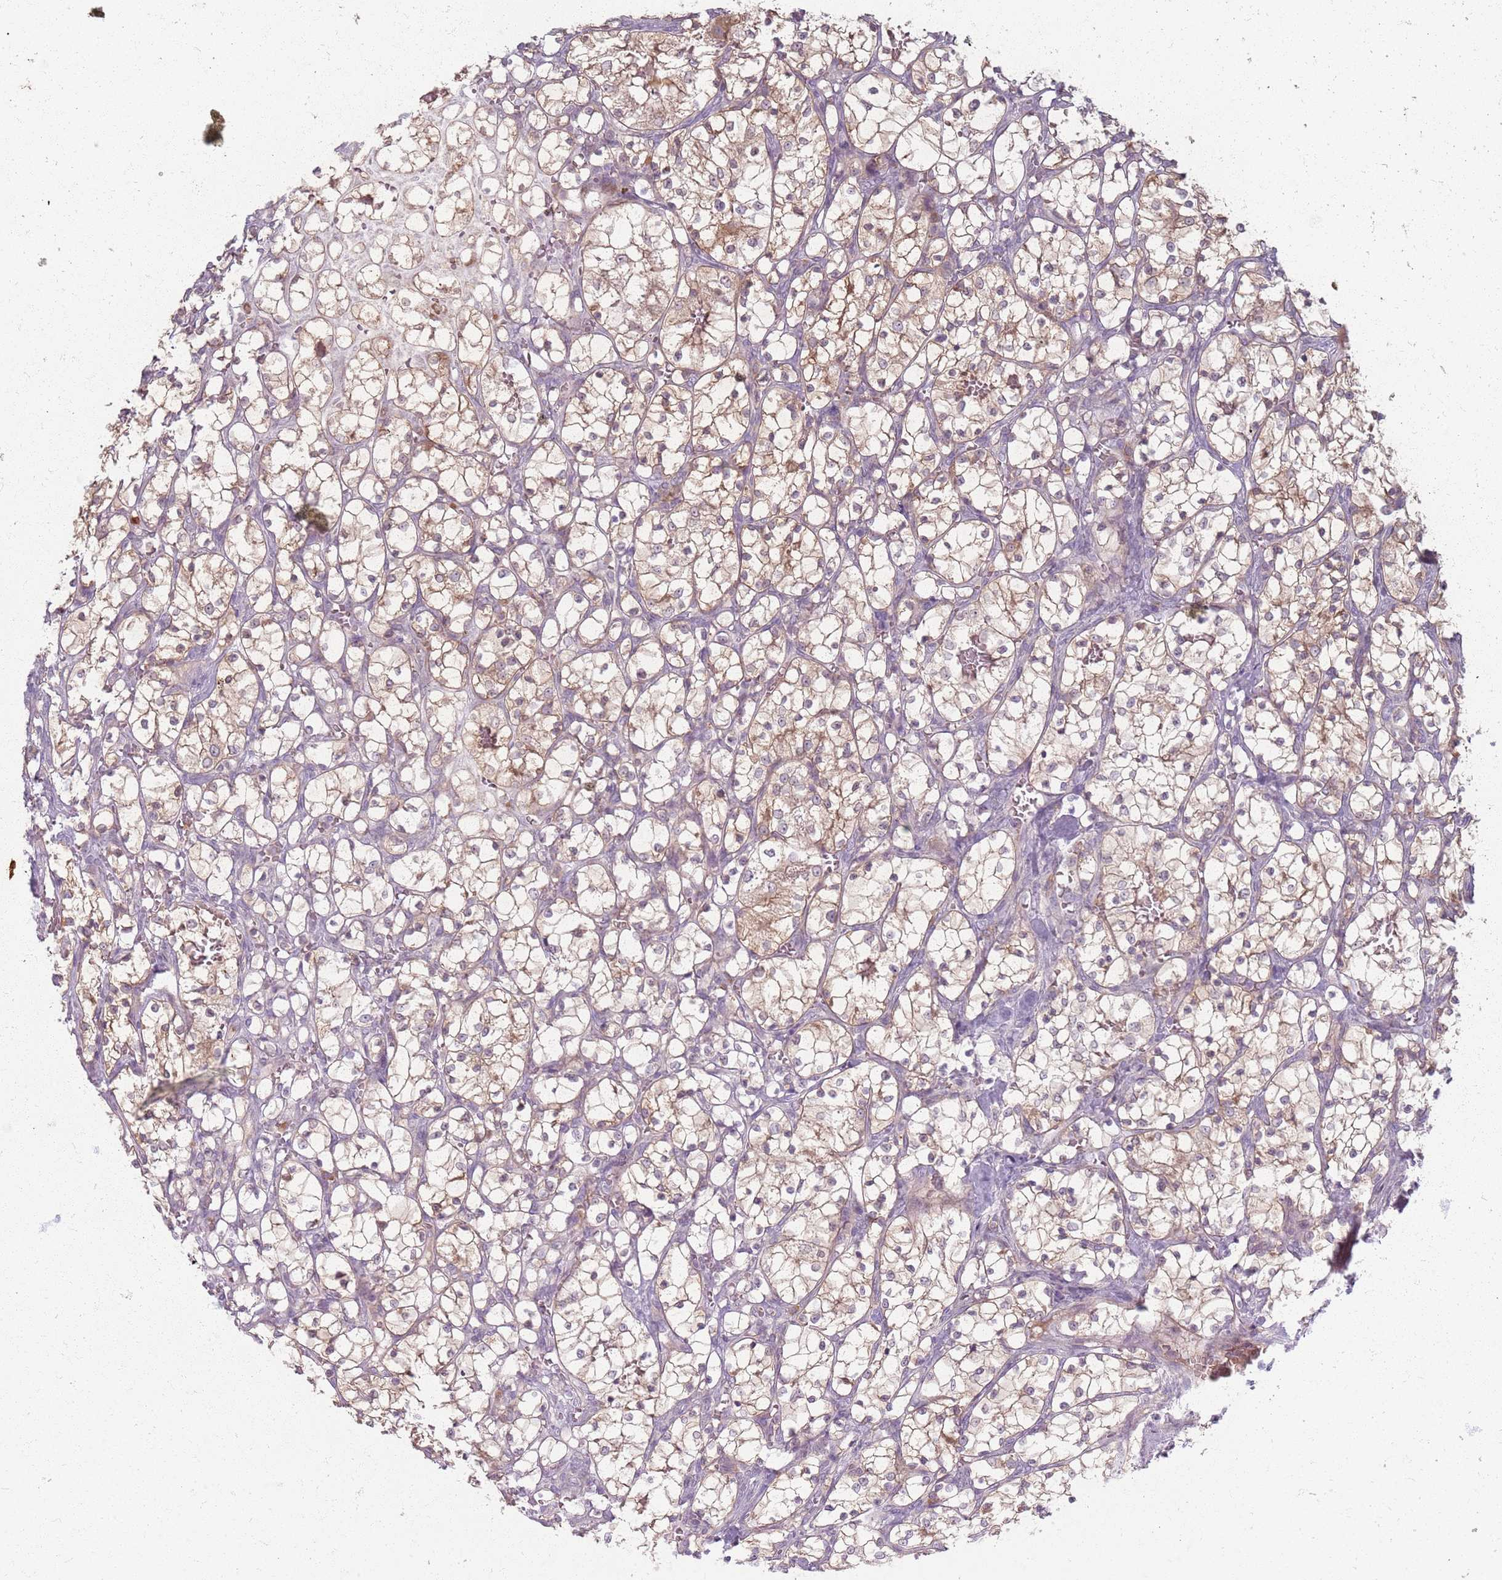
{"staining": {"intensity": "weak", "quantity": "25%-75%", "location": "cytoplasmic/membranous"}, "tissue": "renal cancer", "cell_type": "Tumor cells", "image_type": "cancer", "snomed": [{"axis": "morphology", "description": "Adenocarcinoma, NOS"}, {"axis": "topography", "description": "Kidney"}], "caption": "Renal adenocarcinoma stained for a protein (brown) demonstrates weak cytoplasmic/membranous positive staining in about 25%-75% of tumor cells.", "gene": "ZDHHC2", "patient": {"sex": "female", "age": 69}}